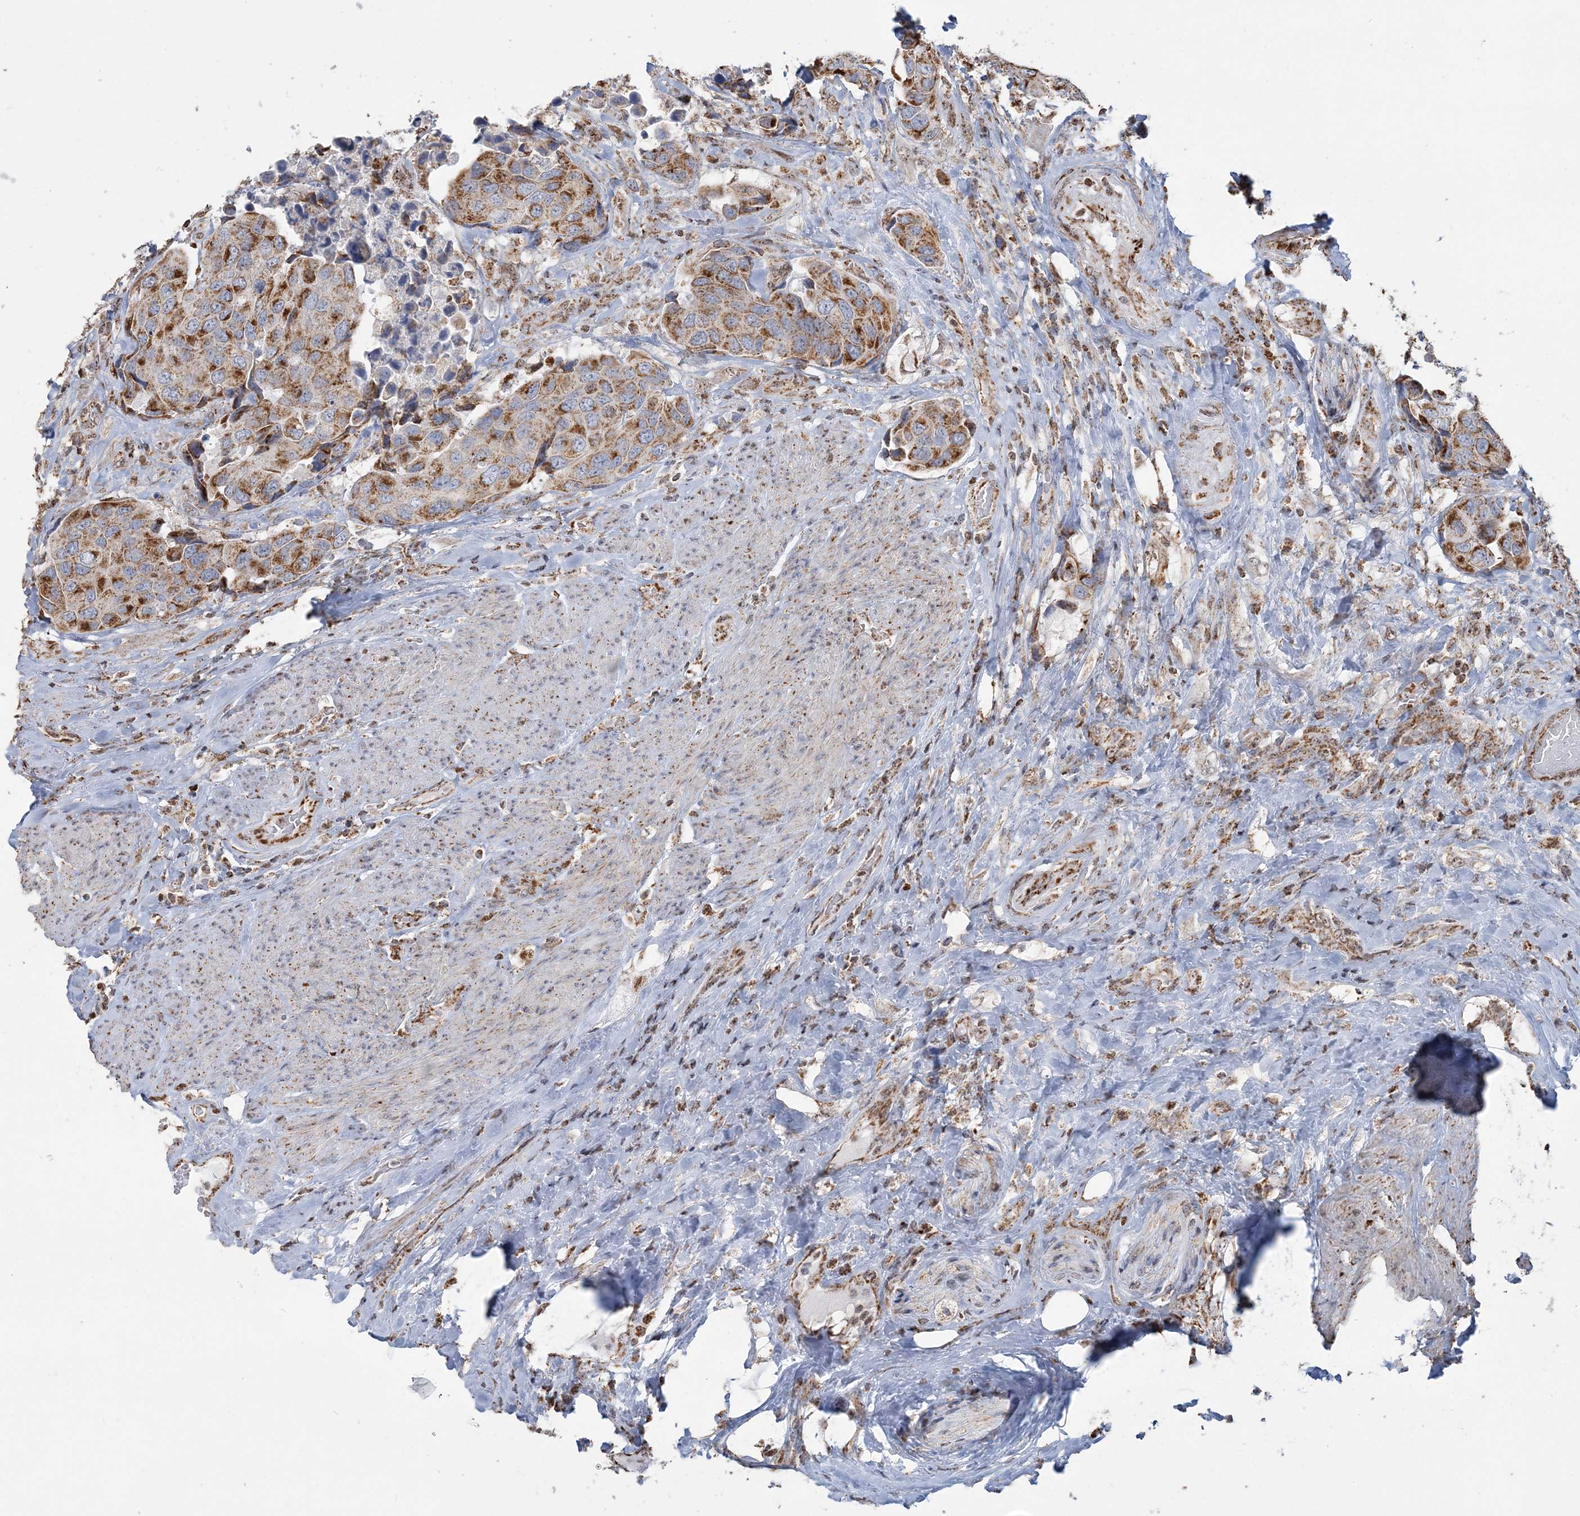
{"staining": {"intensity": "strong", "quantity": ">75%", "location": "cytoplasmic/membranous"}, "tissue": "urothelial cancer", "cell_type": "Tumor cells", "image_type": "cancer", "snomed": [{"axis": "morphology", "description": "Urothelial carcinoma, High grade"}, {"axis": "topography", "description": "Urinary bladder"}], "caption": "Urothelial cancer stained for a protein (brown) displays strong cytoplasmic/membranous positive positivity in approximately >75% of tumor cells.", "gene": "SUCLG1", "patient": {"sex": "male", "age": 74}}